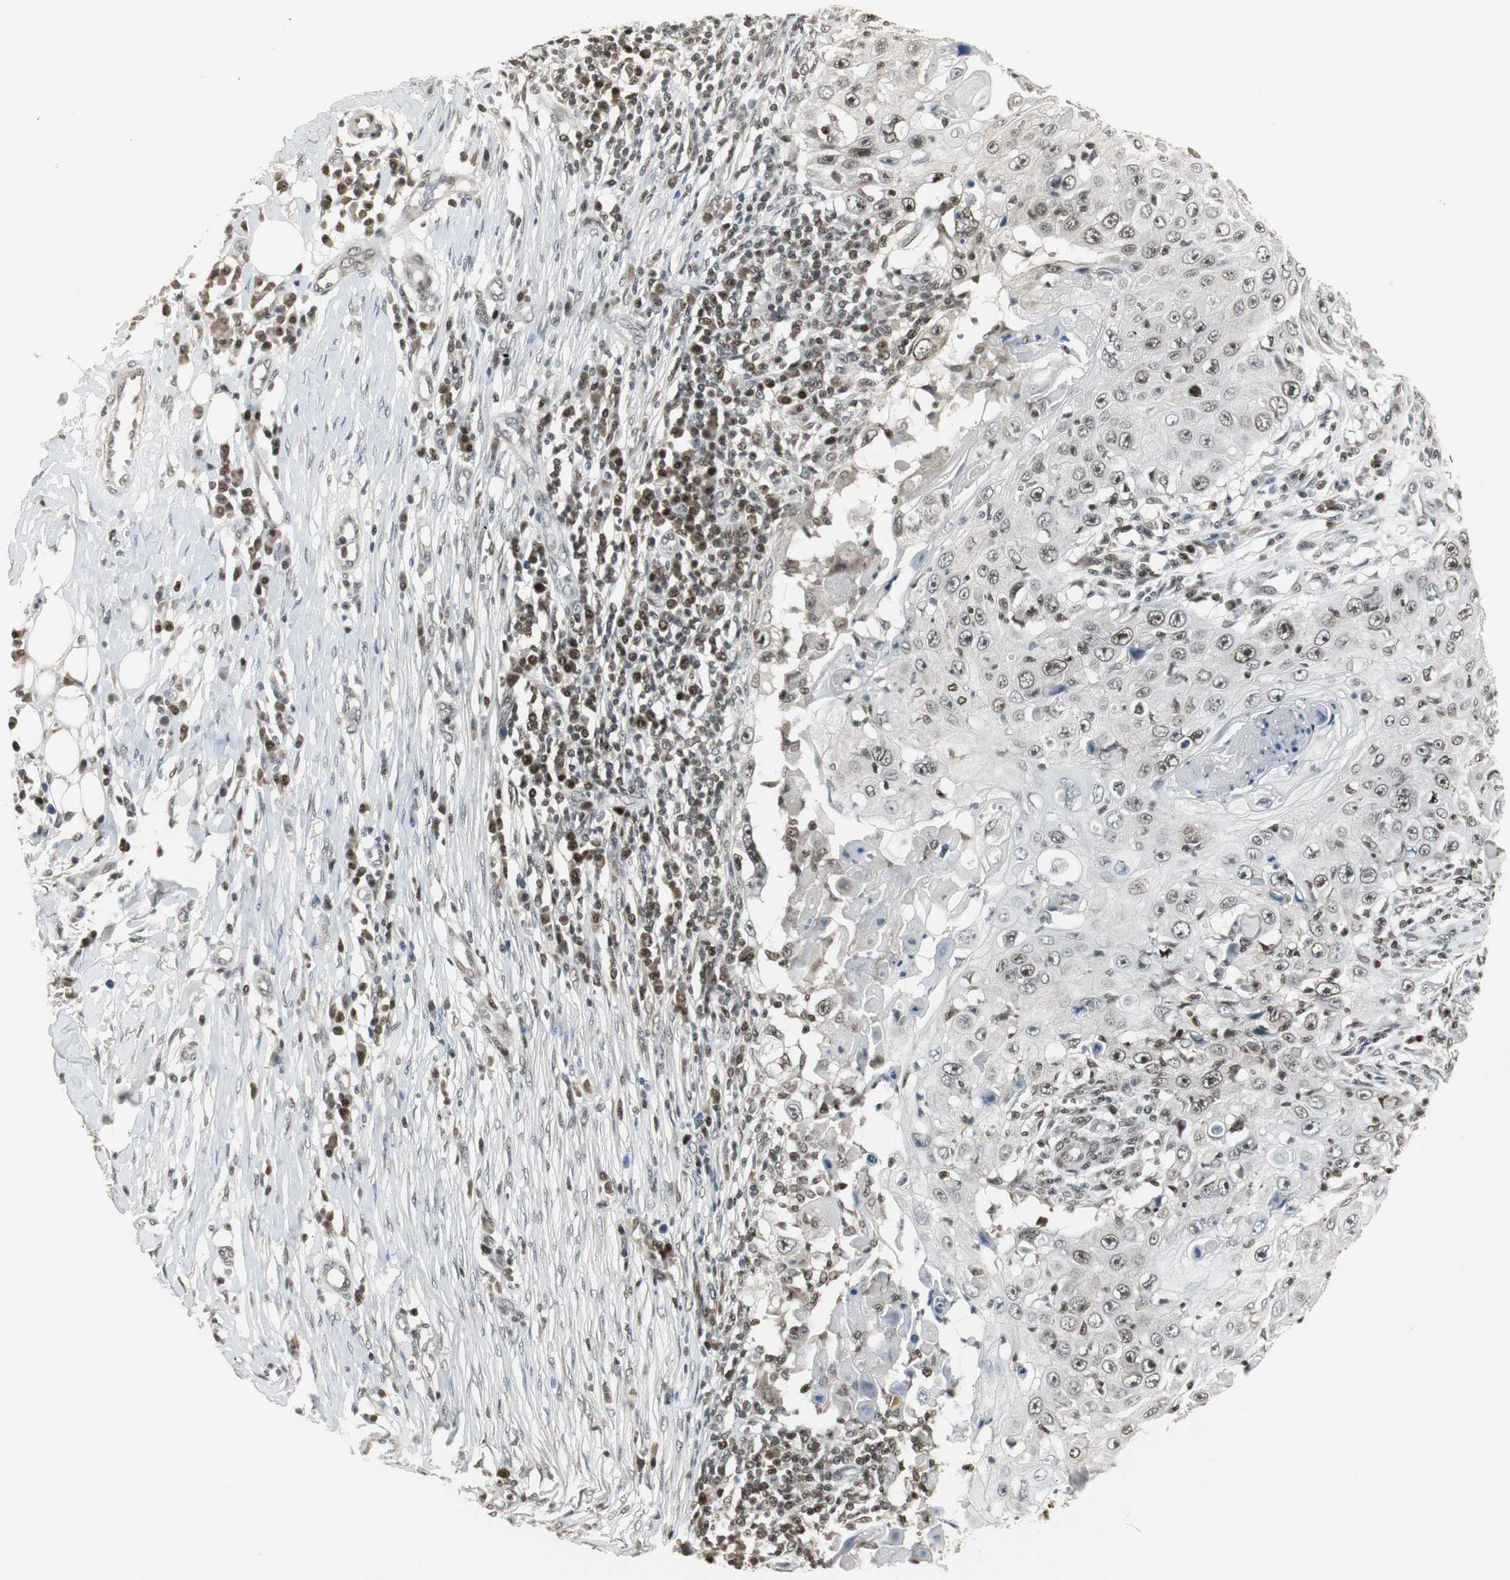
{"staining": {"intensity": "weak", "quantity": ">75%", "location": "nuclear"}, "tissue": "skin cancer", "cell_type": "Tumor cells", "image_type": "cancer", "snomed": [{"axis": "morphology", "description": "Squamous cell carcinoma, NOS"}, {"axis": "topography", "description": "Skin"}], "caption": "Immunohistochemical staining of skin cancer exhibits low levels of weak nuclear protein positivity in about >75% of tumor cells.", "gene": "MPG", "patient": {"sex": "male", "age": 86}}